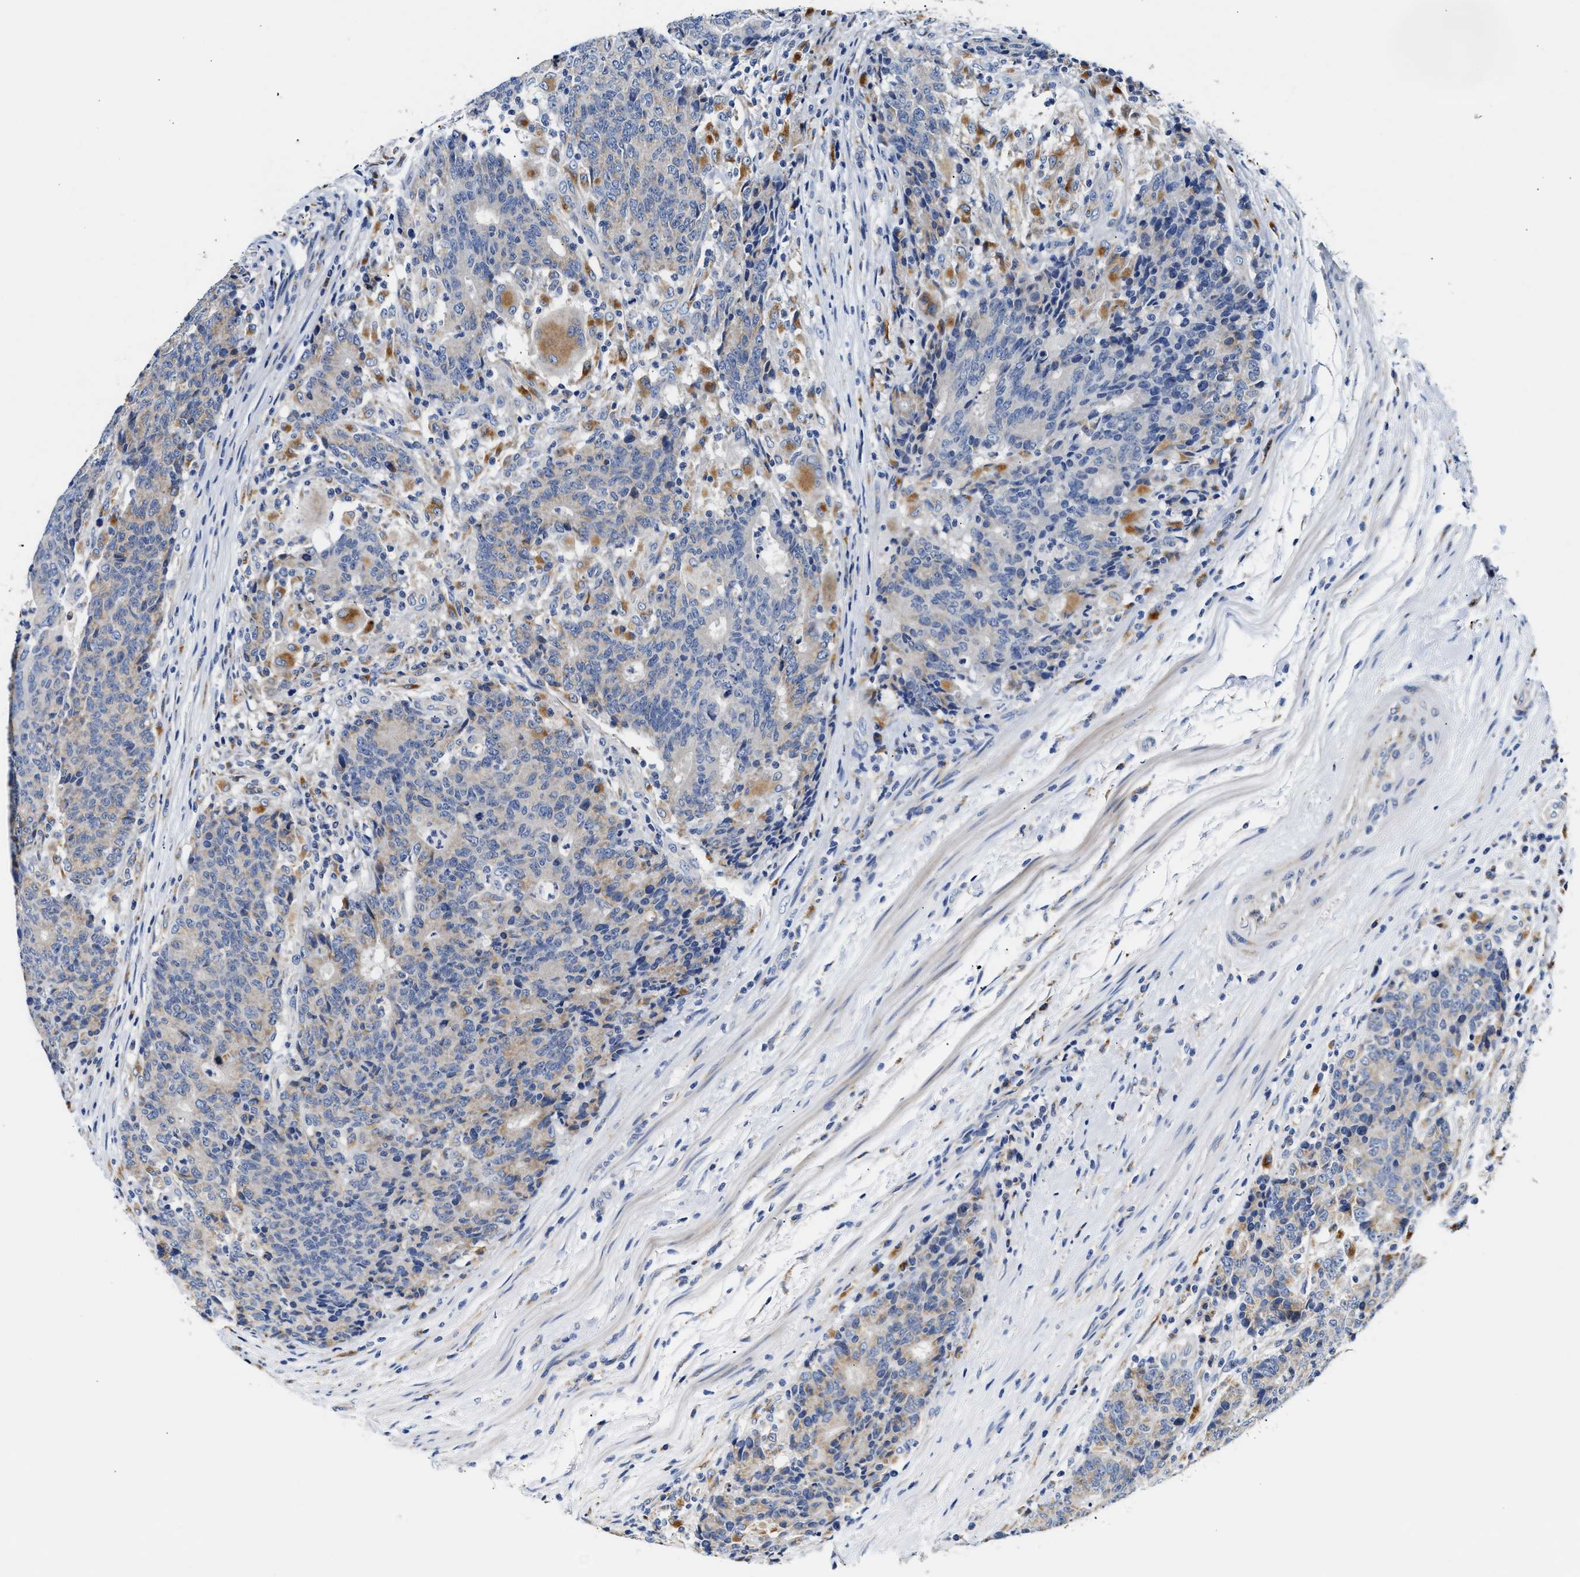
{"staining": {"intensity": "weak", "quantity": "25%-75%", "location": "cytoplasmic/membranous"}, "tissue": "colorectal cancer", "cell_type": "Tumor cells", "image_type": "cancer", "snomed": [{"axis": "morphology", "description": "Normal tissue, NOS"}, {"axis": "morphology", "description": "Adenocarcinoma, NOS"}, {"axis": "topography", "description": "Colon"}], "caption": "Immunohistochemistry image of neoplastic tissue: human colorectal adenocarcinoma stained using immunohistochemistry exhibits low levels of weak protein expression localized specifically in the cytoplasmic/membranous of tumor cells, appearing as a cytoplasmic/membranous brown color.", "gene": "ACADVL", "patient": {"sex": "female", "age": 75}}